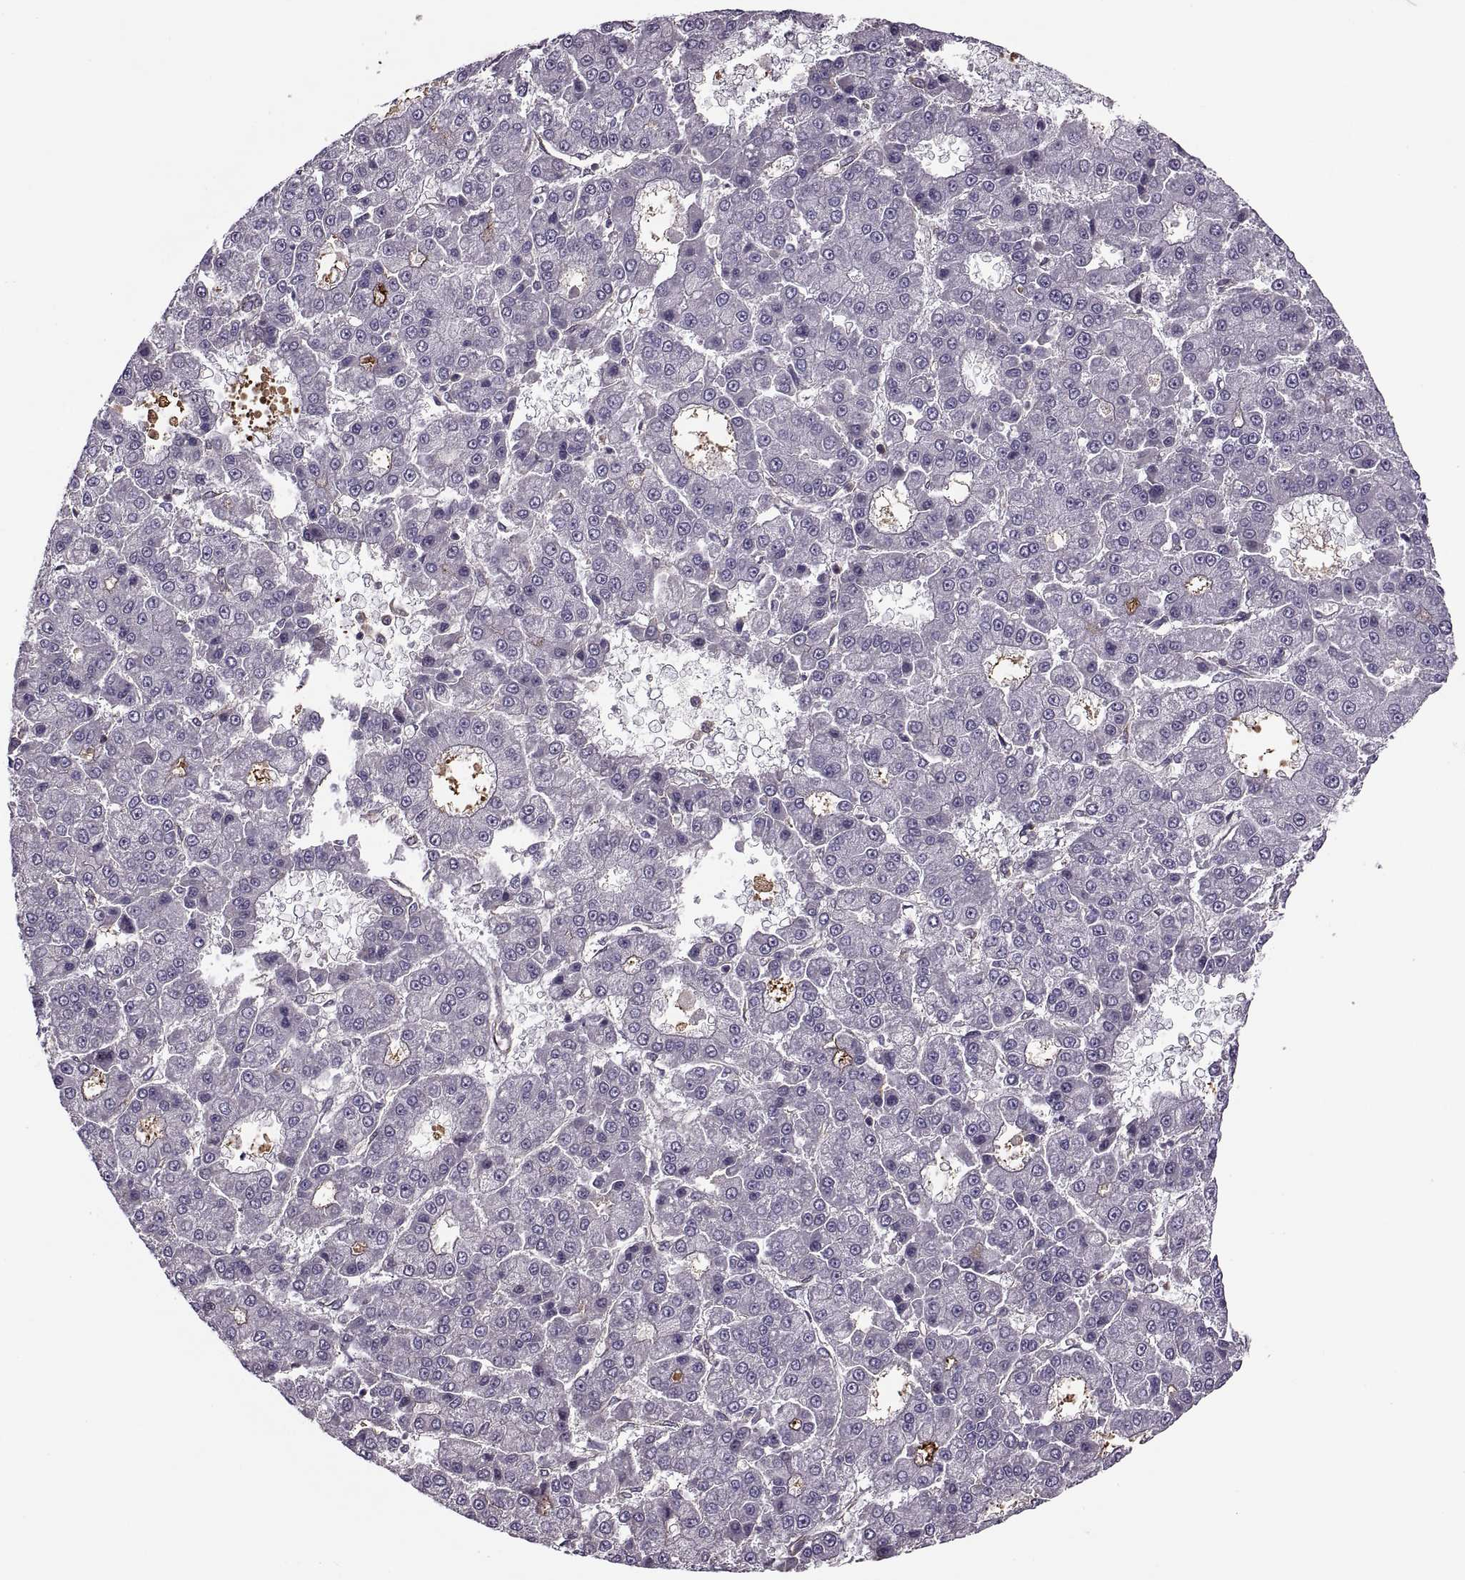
{"staining": {"intensity": "negative", "quantity": "none", "location": "none"}, "tissue": "liver cancer", "cell_type": "Tumor cells", "image_type": "cancer", "snomed": [{"axis": "morphology", "description": "Carcinoma, Hepatocellular, NOS"}, {"axis": "topography", "description": "Liver"}], "caption": "Immunohistochemistry (IHC) photomicrograph of human liver cancer (hepatocellular carcinoma) stained for a protein (brown), which exhibits no staining in tumor cells.", "gene": "SLC2A3", "patient": {"sex": "male", "age": 70}}